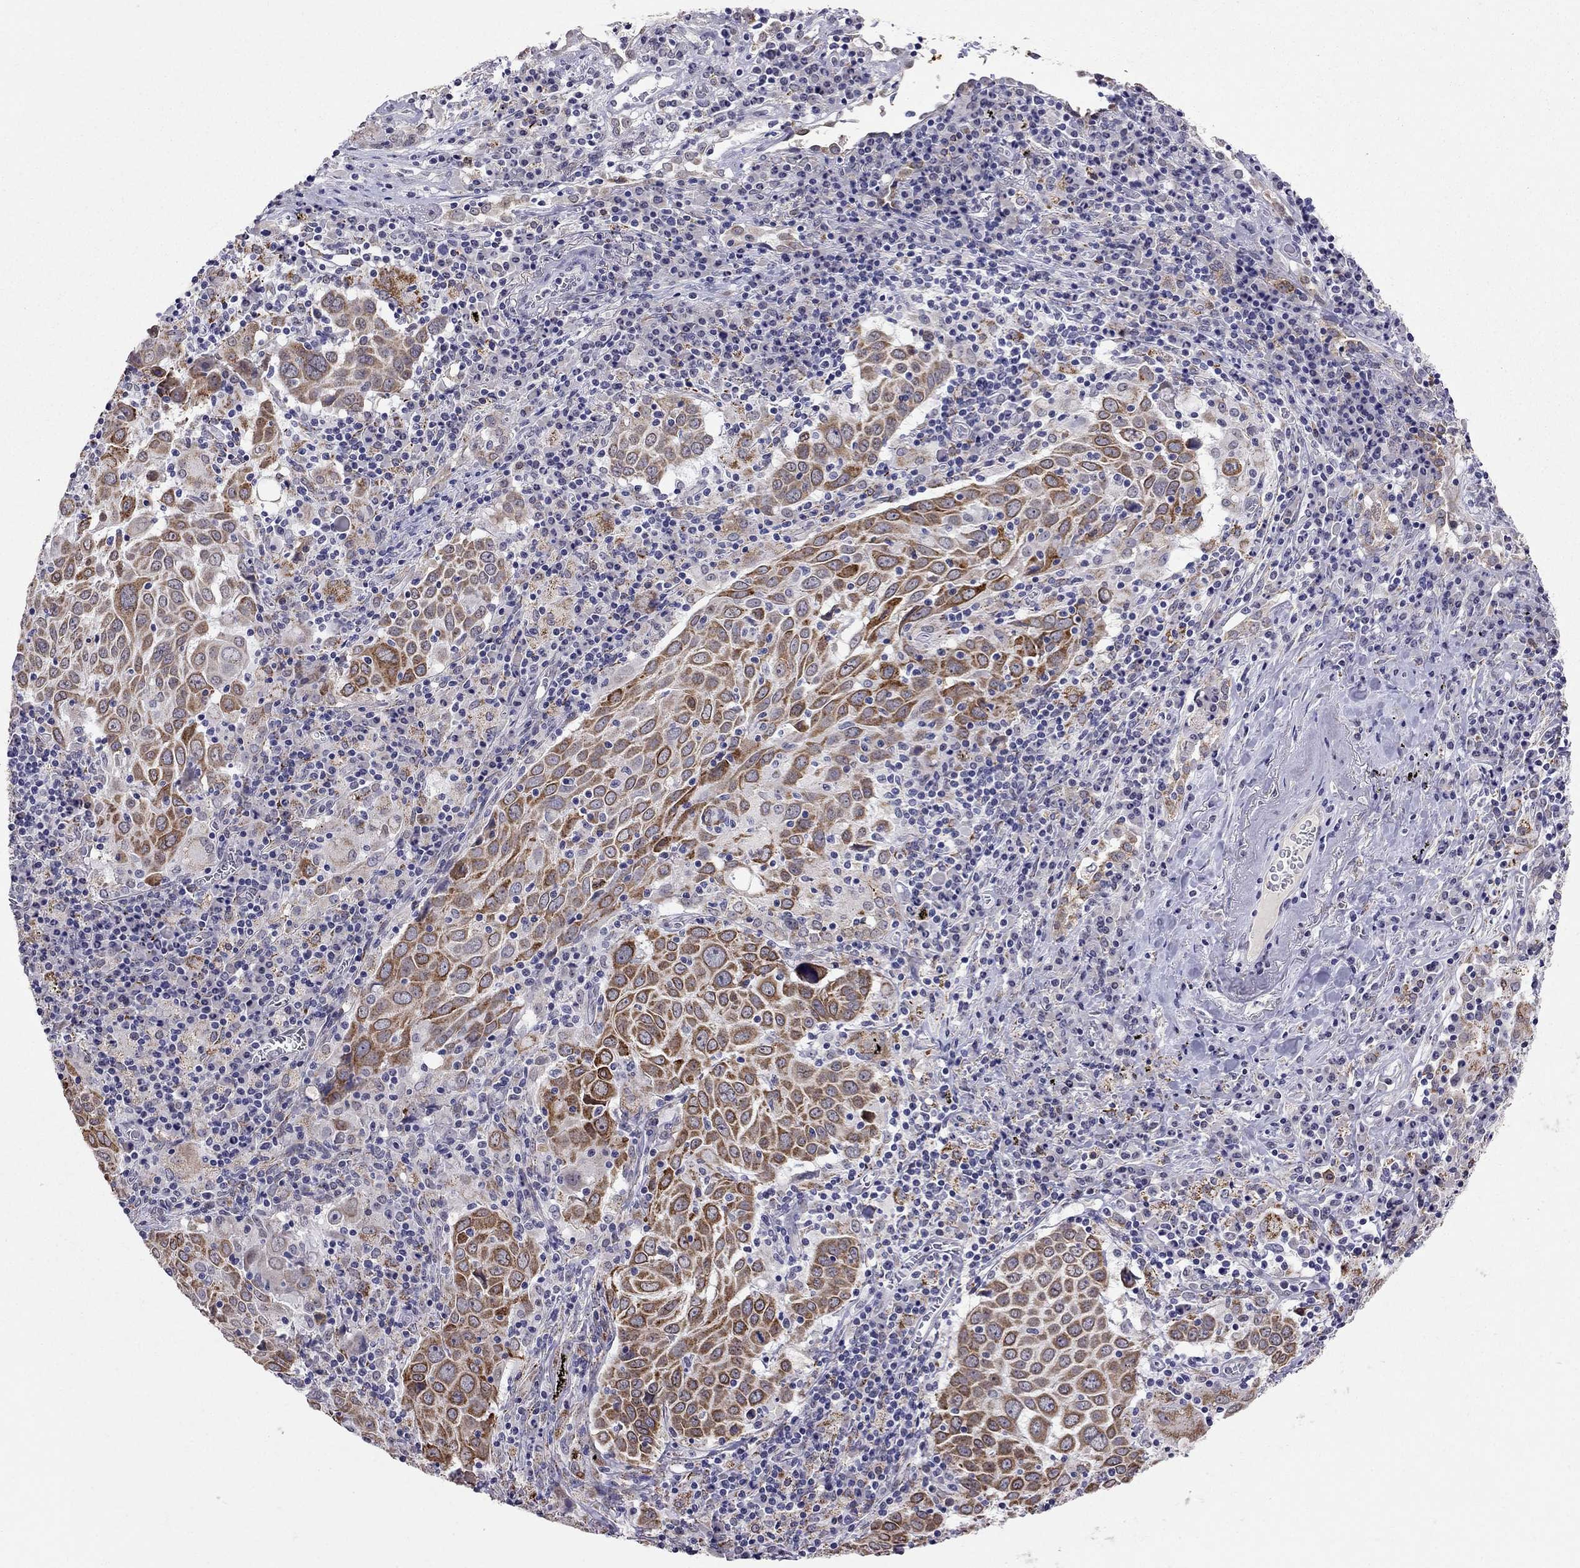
{"staining": {"intensity": "strong", "quantity": "25%-75%", "location": "cytoplasmic/membranous"}, "tissue": "lung cancer", "cell_type": "Tumor cells", "image_type": "cancer", "snomed": [{"axis": "morphology", "description": "Squamous cell carcinoma, NOS"}, {"axis": "topography", "description": "Lung"}], "caption": "IHC of lung squamous cell carcinoma reveals high levels of strong cytoplasmic/membranous staining in about 25%-75% of tumor cells.", "gene": "MYO3B", "patient": {"sex": "male", "age": 57}}